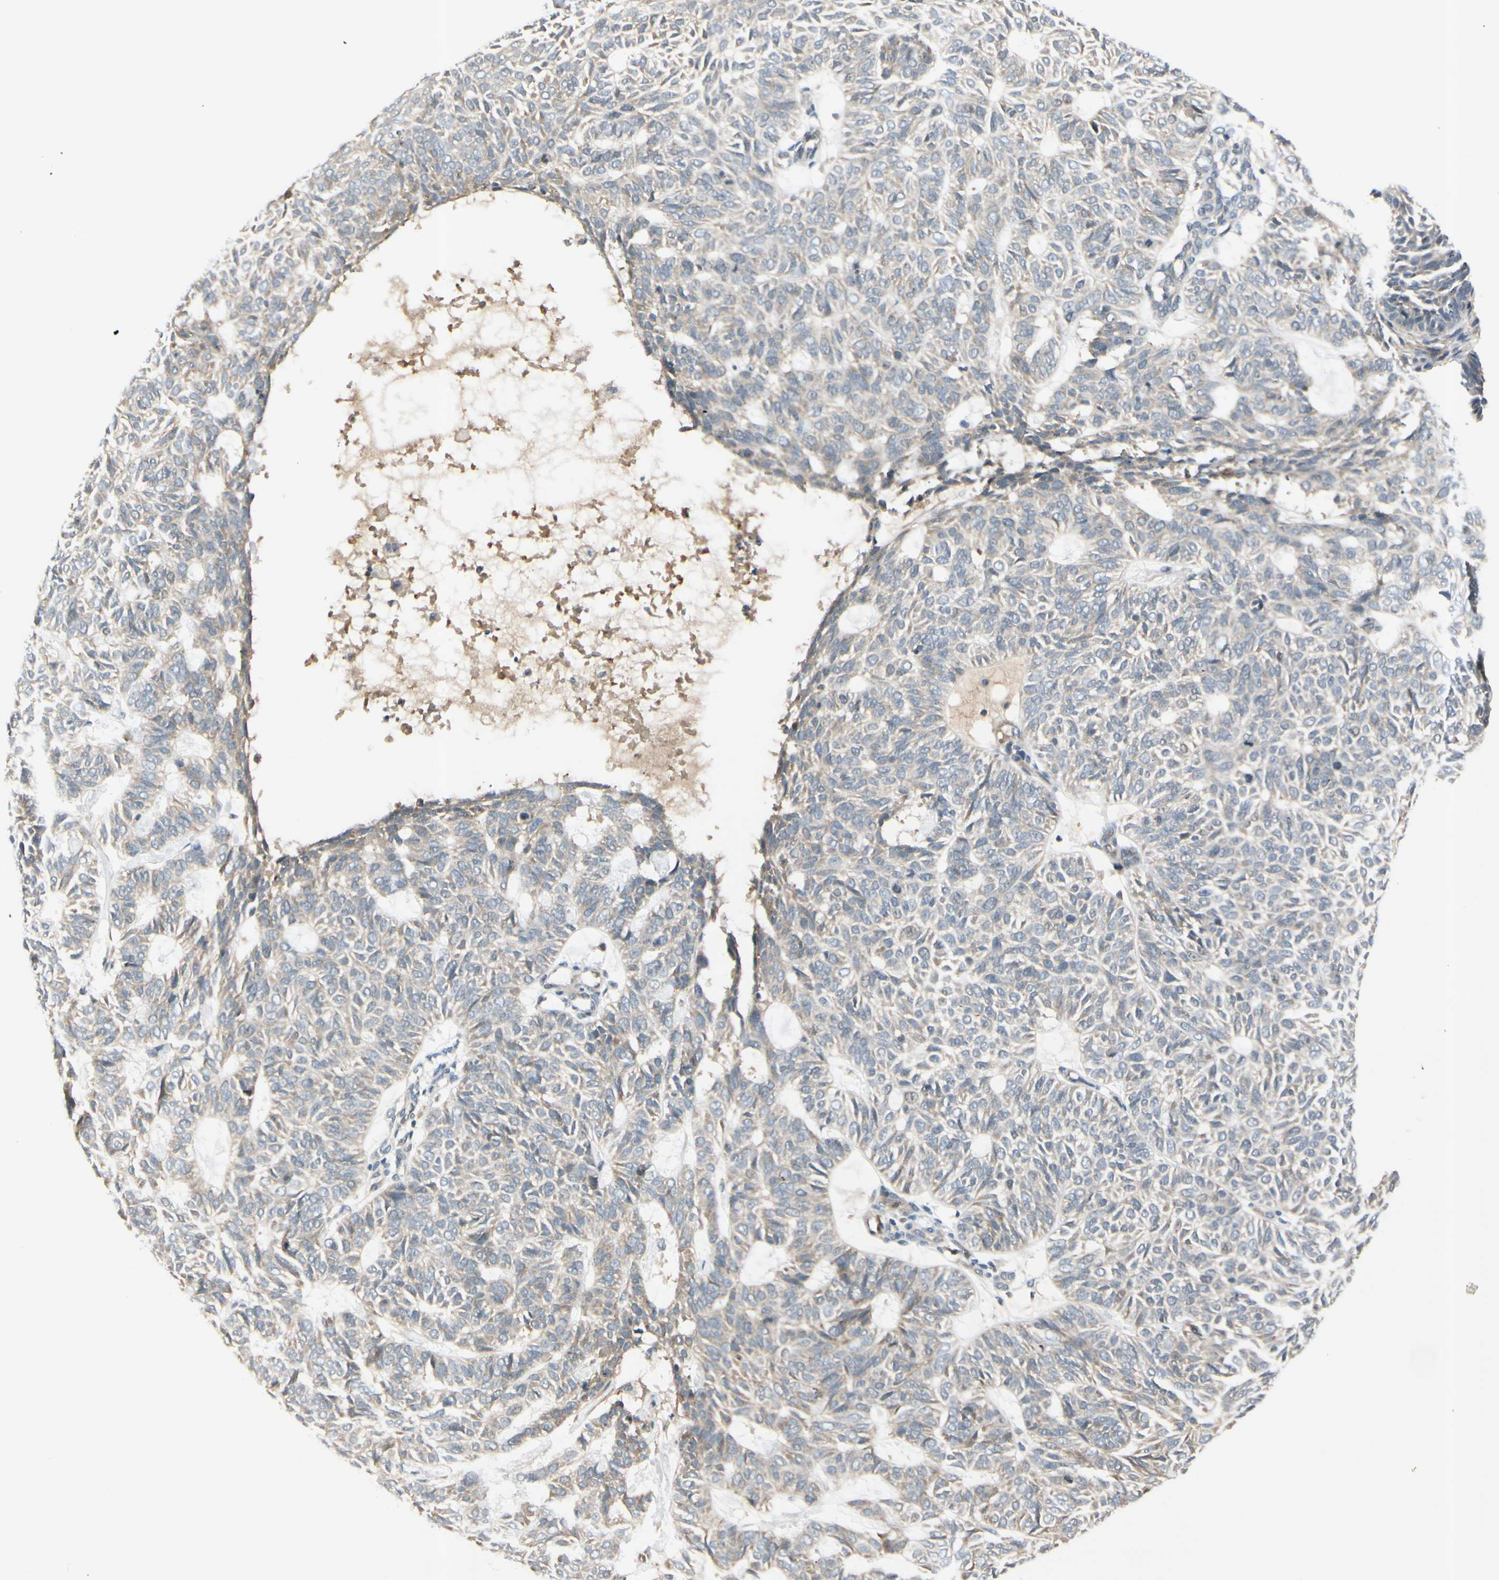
{"staining": {"intensity": "weak", "quantity": ">75%", "location": "cytoplasmic/membranous"}, "tissue": "skin cancer", "cell_type": "Tumor cells", "image_type": "cancer", "snomed": [{"axis": "morphology", "description": "Basal cell carcinoma"}, {"axis": "topography", "description": "Skin"}], "caption": "Immunohistochemical staining of skin cancer (basal cell carcinoma) reveals low levels of weak cytoplasmic/membranous protein expression in approximately >75% of tumor cells.", "gene": "ICAM5", "patient": {"sex": "male", "age": 87}}